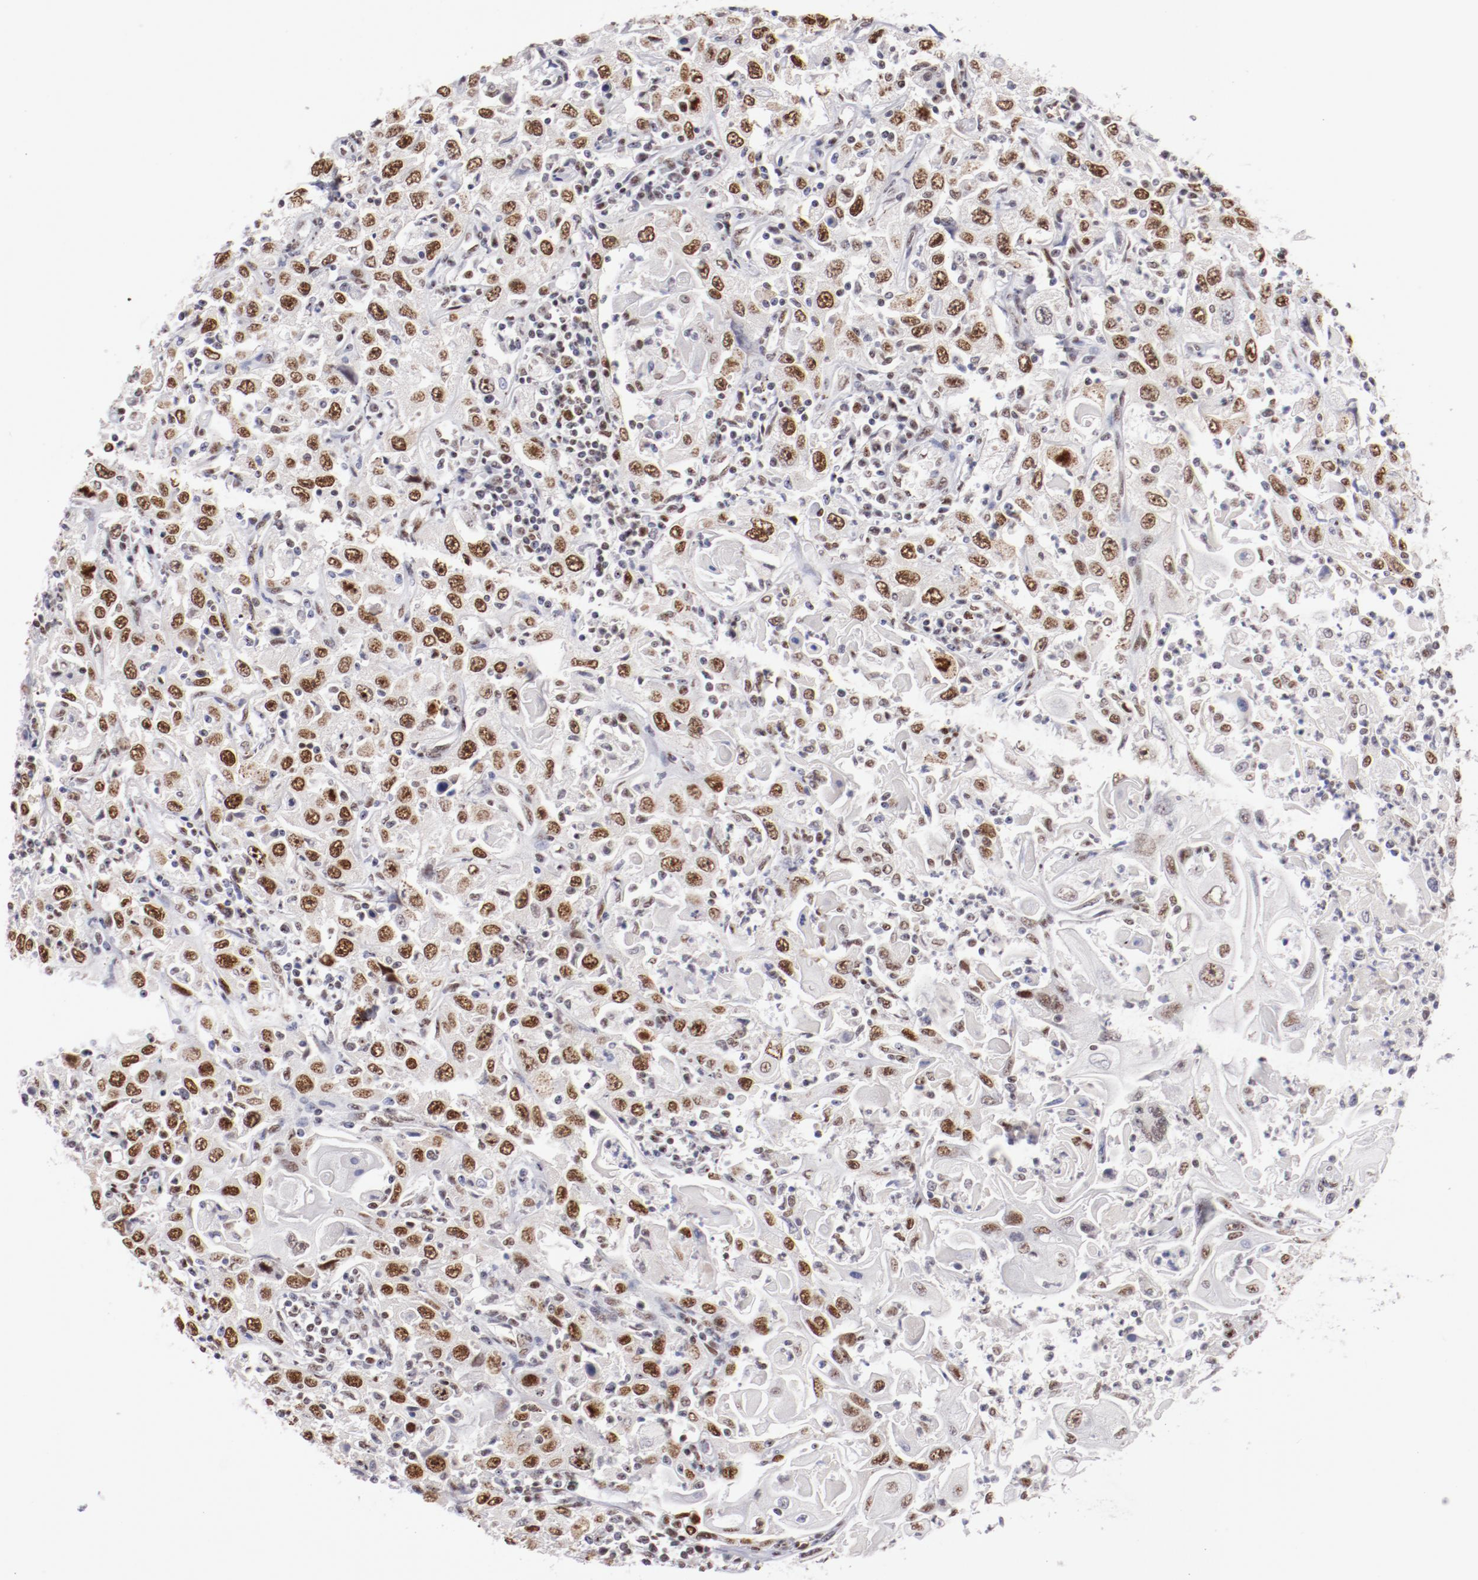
{"staining": {"intensity": "strong", "quantity": ">75%", "location": "nuclear"}, "tissue": "head and neck cancer", "cell_type": "Tumor cells", "image_type": "cancer", "snomed": [{"axis": "morphology", "description": "Squamous cell carcinoma, NOS"}, {"axis": "topography", "description": "Oral tissue"}, {"axis": "topography", "description": "Head-Neck"}], "caption": "Immunohistochemical staining of human head and neck squamous cell carcinoma reveals strong nuclear protein positivity in approximately >75% of tumor cells.", "gene": "TFAP4", "patient": {"sex": "female", "age": 76}}